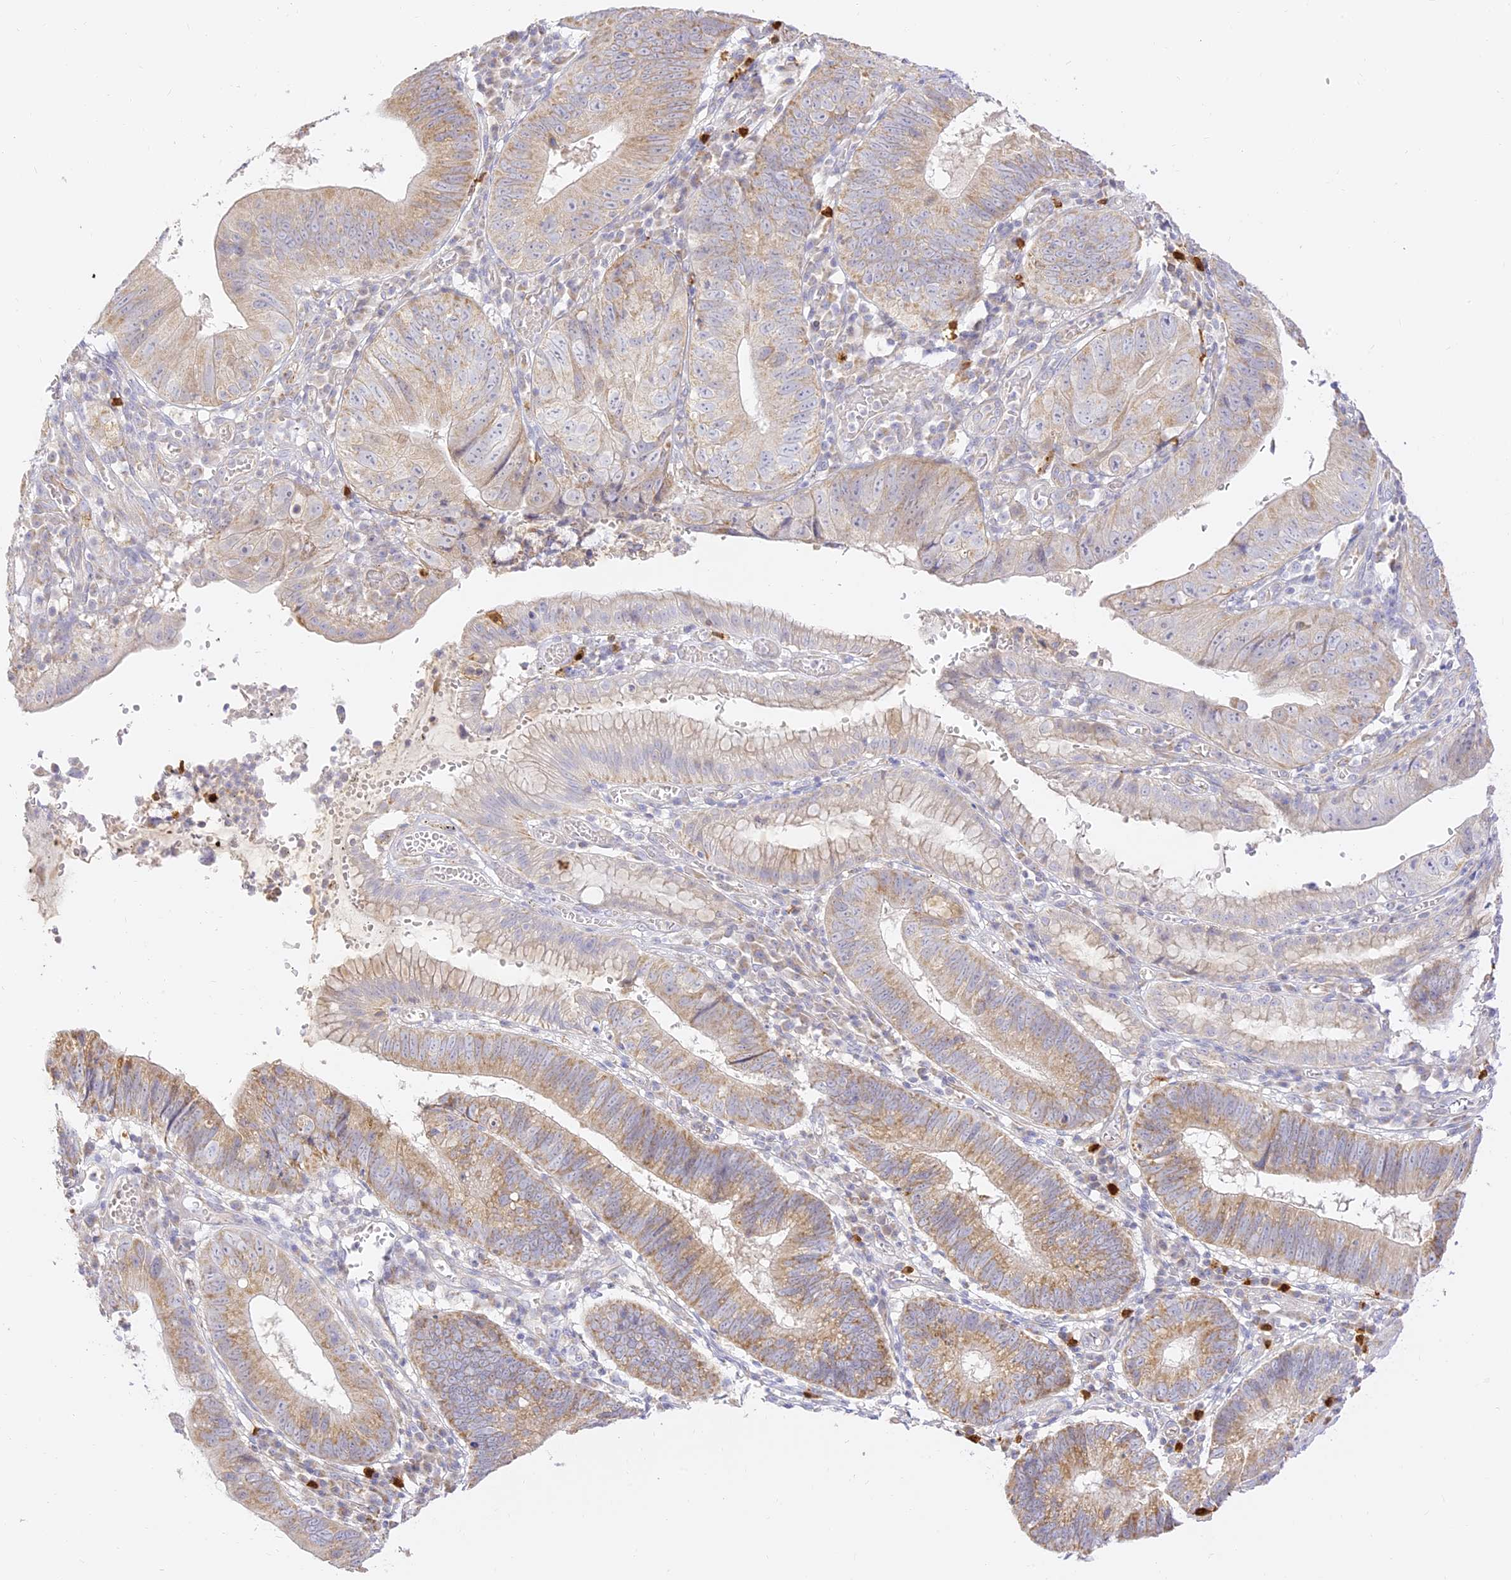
{"staining": {"intensity": "weak", "quantity": "25%-75%", "location": "cytoplasmic/membranous"}, "tissue": "stomach cancer", "cell_type": "Tumor cells", "image_type": "cancer", "snomed": [{"axis": "morphology", "description": "Adenocarcinoma, NOS"}, {"axis": "topography", "description": "Stomach"}], "caption": "Tumor cells display low levels of weak cytoplasmic/membranous staining in approximately 25%-75% of cells in human stomach adenocarcinoma.", "gene": "LRRC15", "patient": {"sex": "male", "age": 59}}